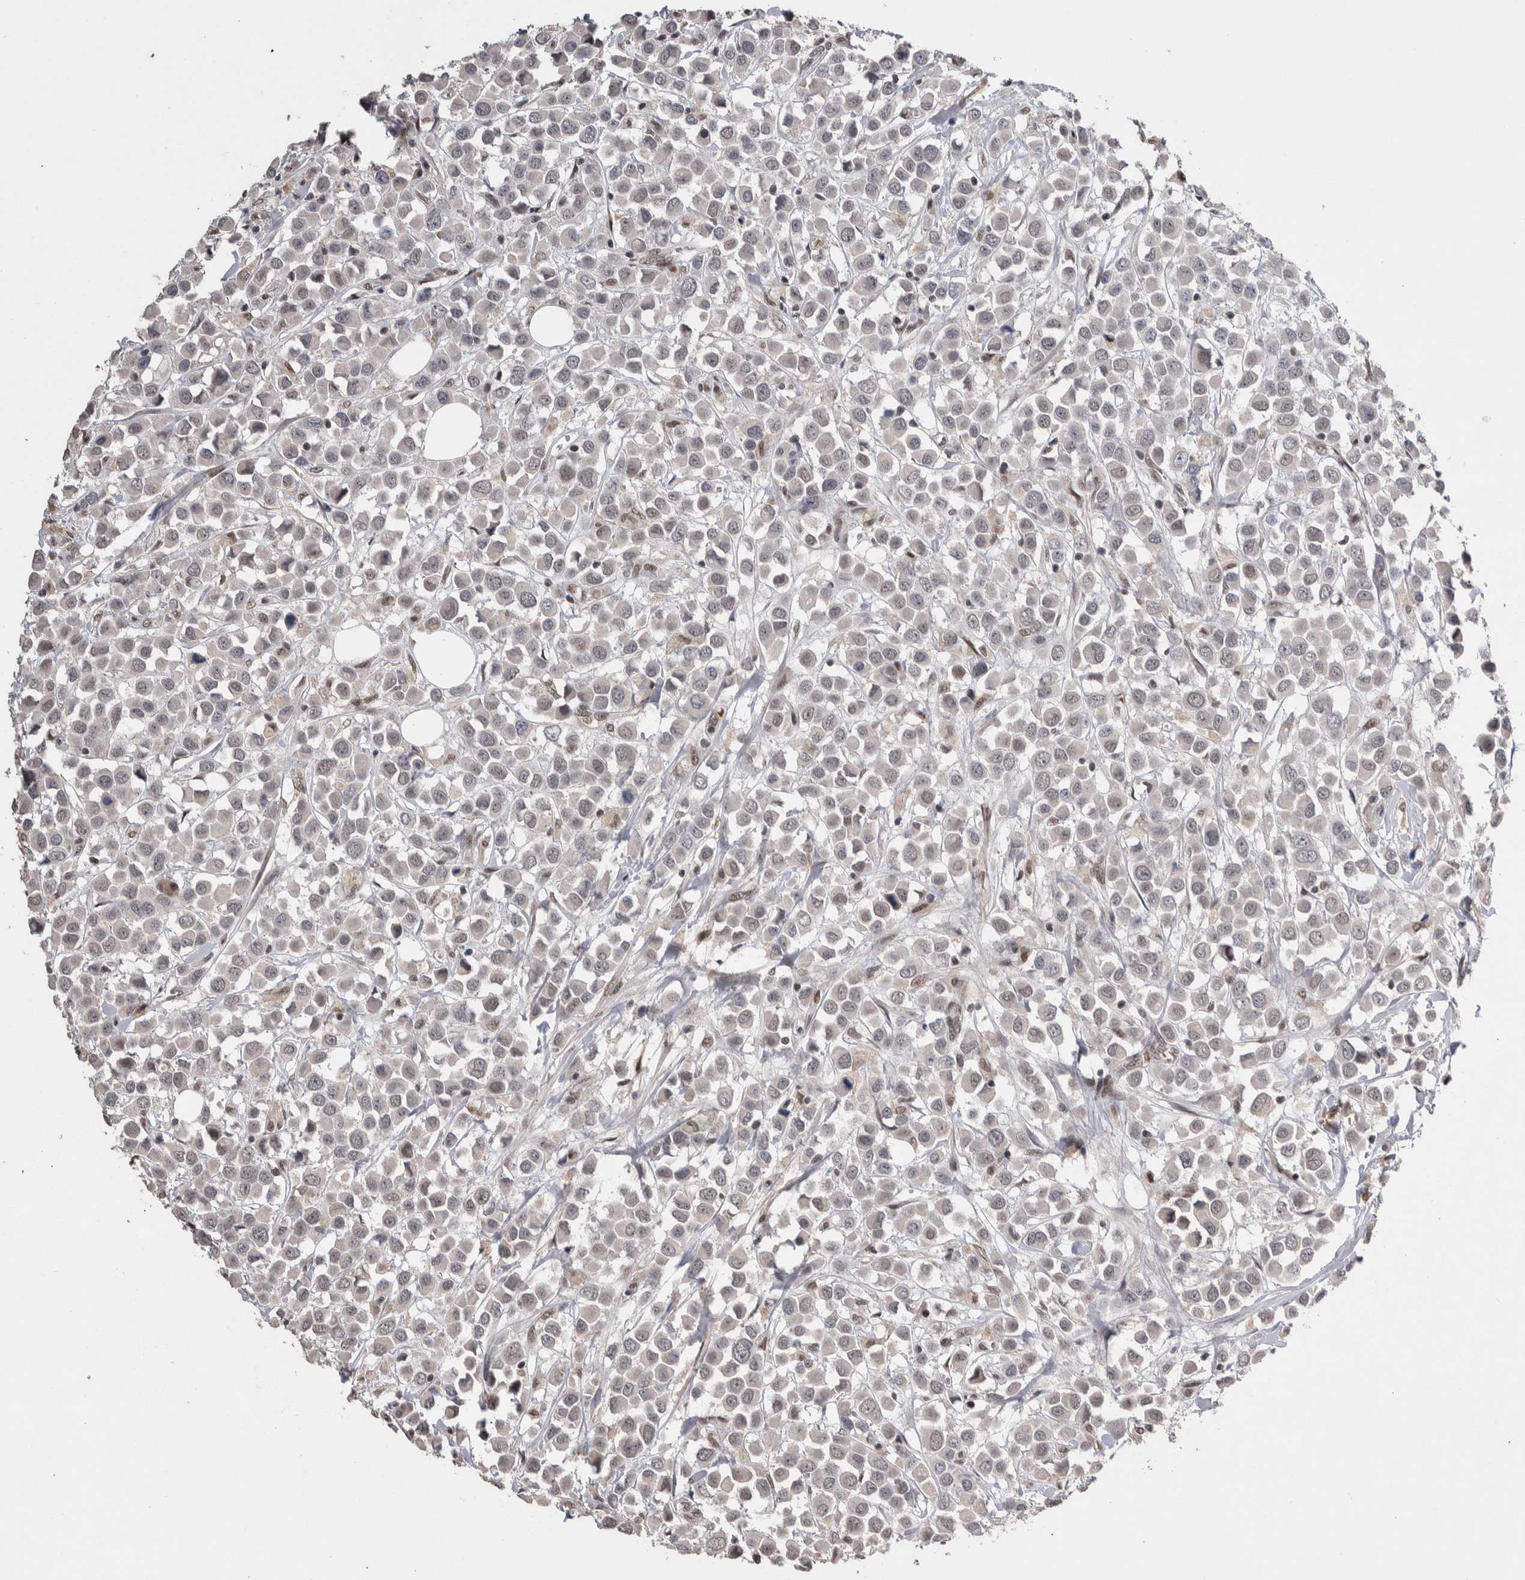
{"staining": {"intensity": "negative", "quantity": "none", "location": "none"}, "tissue": "breast cancer", "cell_type": "Tumor cells", "image_type": "cancer", "snomed": [{"axis": "morphology", "description": "Duct carcinoma"}, {"axis": "topography", "description": "Breast"}], "caption": "A high-resolution micrograph shows immunohistochemistry (IHC) staining of invasive ductal carcinoma (breast), which shows no significant positivity in tumor cells.", "gene": "DMTF1", "patient": {"sex": "female", "age": 61}}